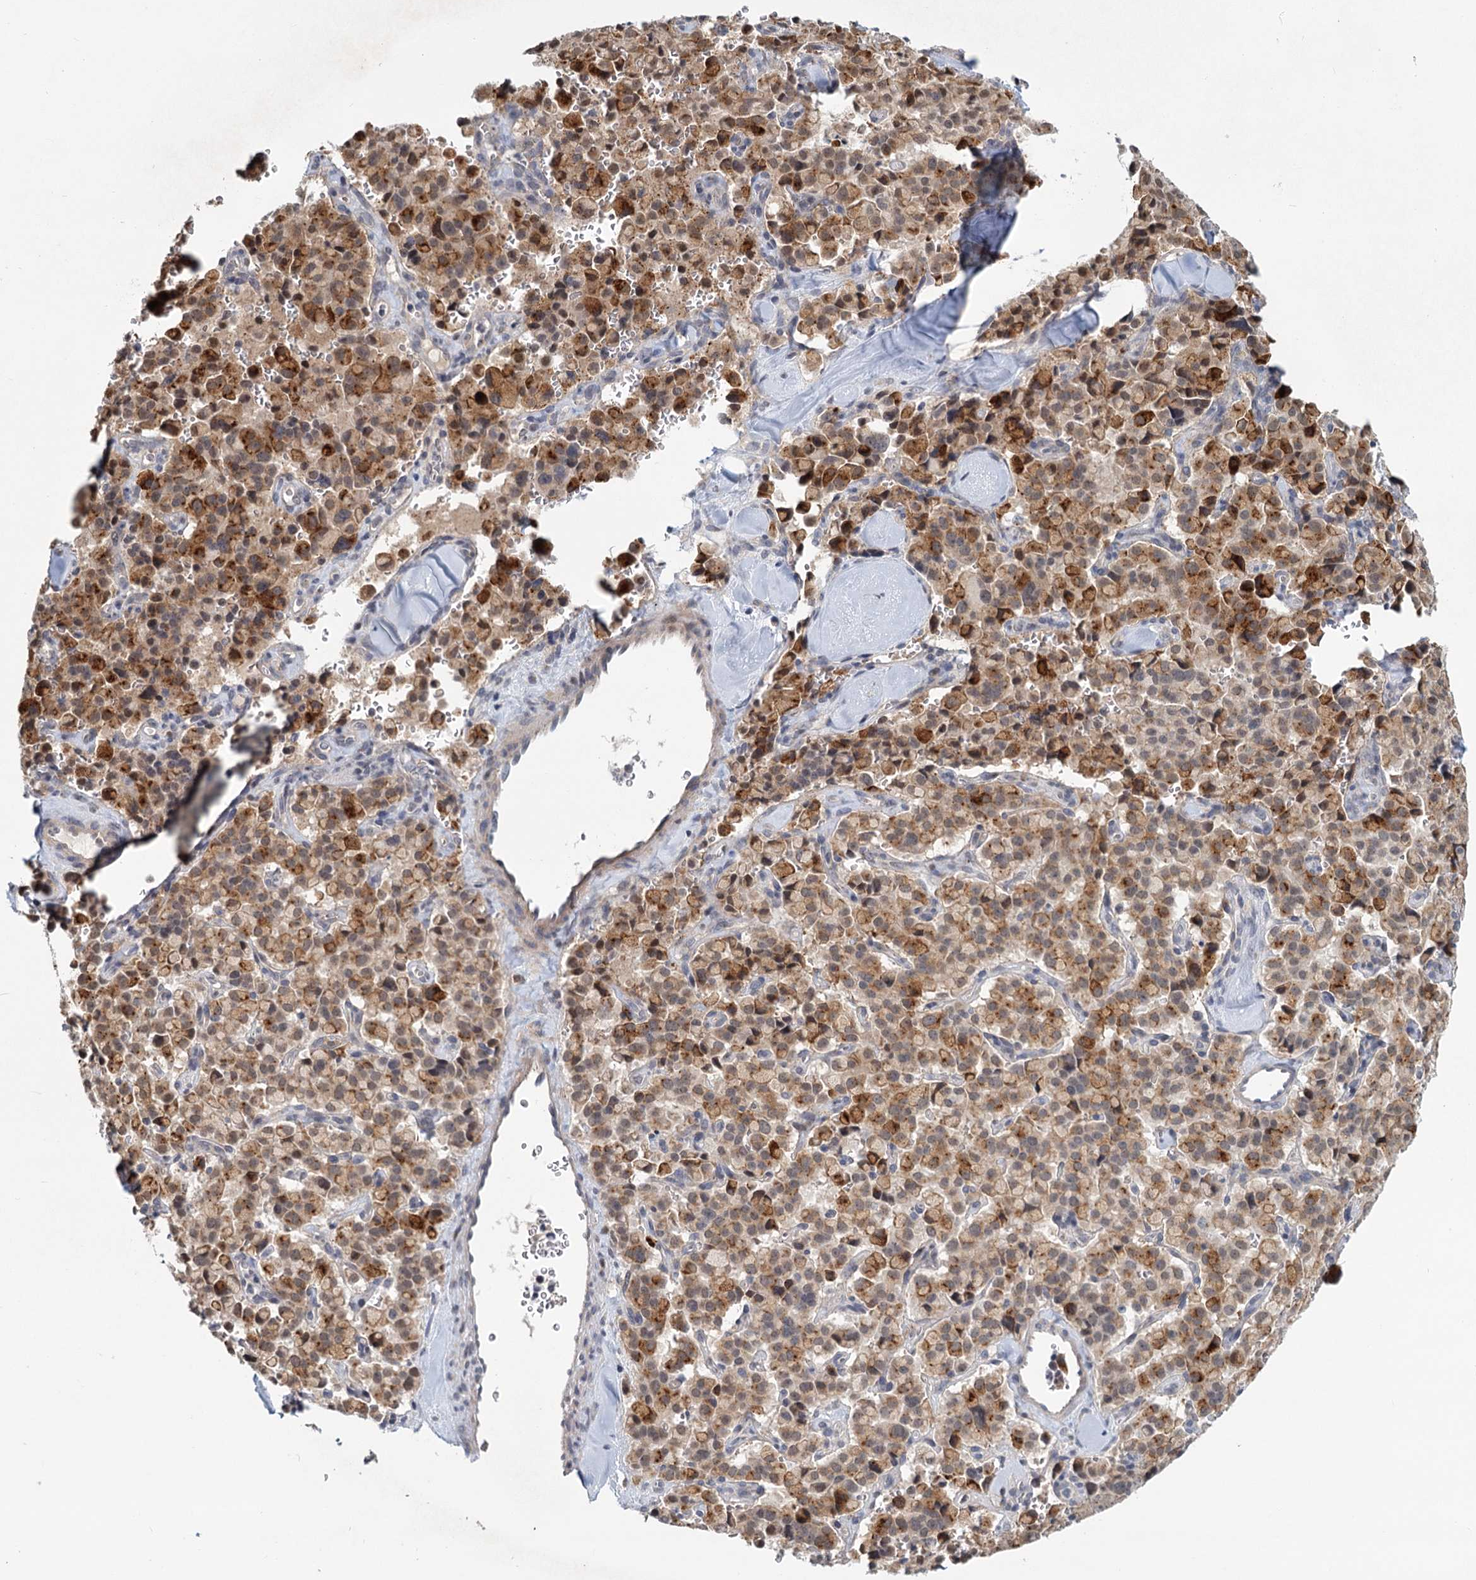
{"staining": {"intensity": "moderate", "quantity": ">75%", "location": "cytoplasmic/membranous"}, "tissue": "pancreatic cancer", "cell_type": "Tumor cells", "image_type": "cancer", "snomed": [{"axis": "morphology", "description": "Adenocarcinoma, NOS"}, {"axis": "topography", "description": "Pancreas"}], "caption": "Pancreatic cancer was stained to show a protein in brown. There is medium levels of moderate cytoplasmic/membranous expression in about >75% of tumor cells. (DAB (3,3'-diaminobenzidine) = brown stain, brightfield microscopy at high magnification).", "gene": "STAP1", "patient": {"sex": "male", "age": 65}}